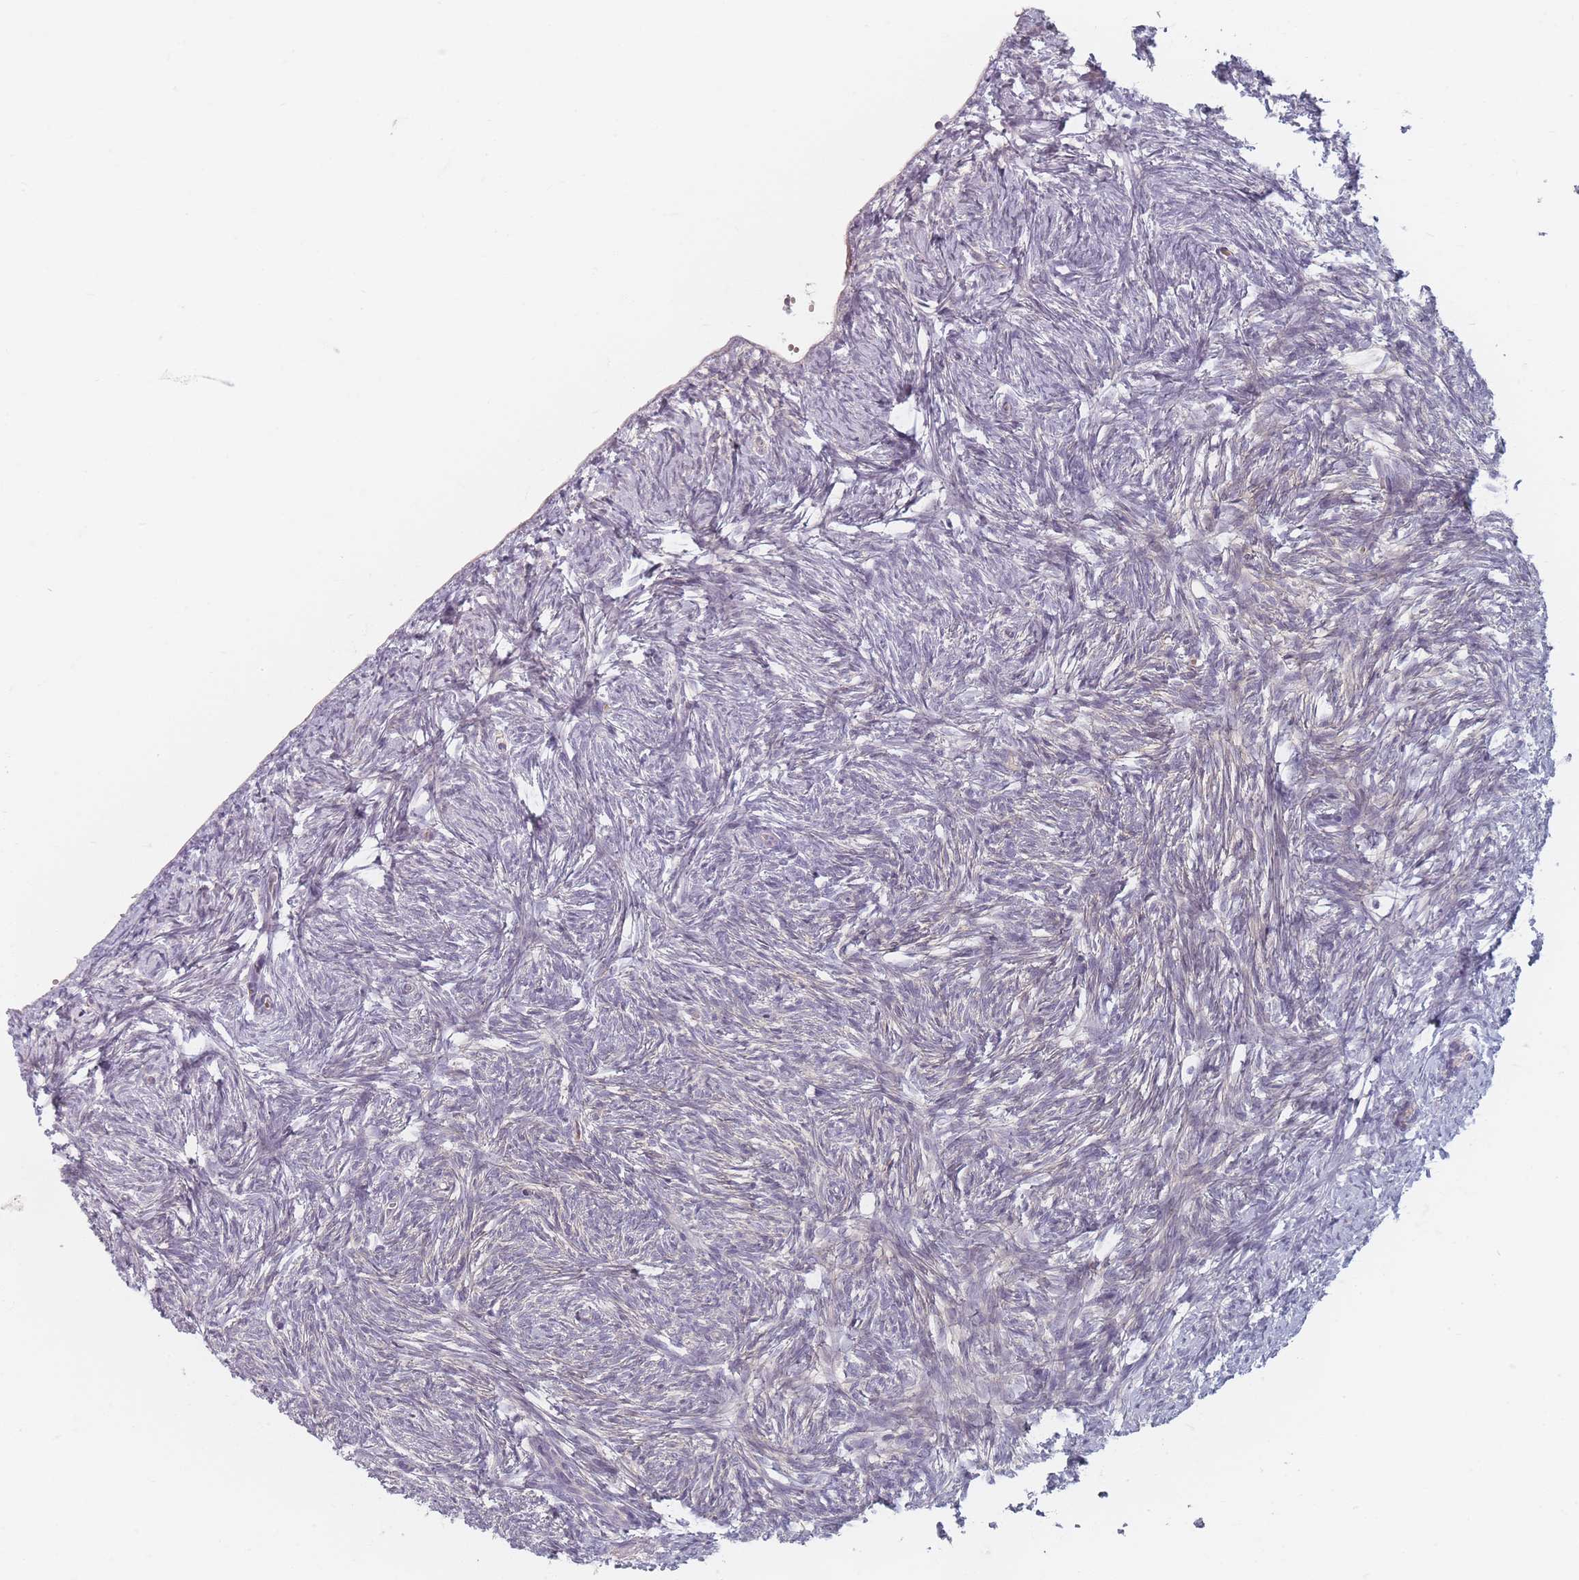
{"staining": {"intensity": "weak", "quantity": ">75%", "location": "cytoplasmic/membranous"}, "tissue": "ovary", "cell_type": "Follicle cells", "image_type": "normal", "snomed": [{"axis": "morphology", "description": "Normal tissue, NOS"}, {"axis": "topography", "description": "Ovary"}], "caption": "The image shows staining of unremarkable ovary, revealing weak cytoplasmic/membranous protein staining (brown color) within follicle cells.", "gene": "TMOD1", "patient": {"sex": "female", "age": 51}}